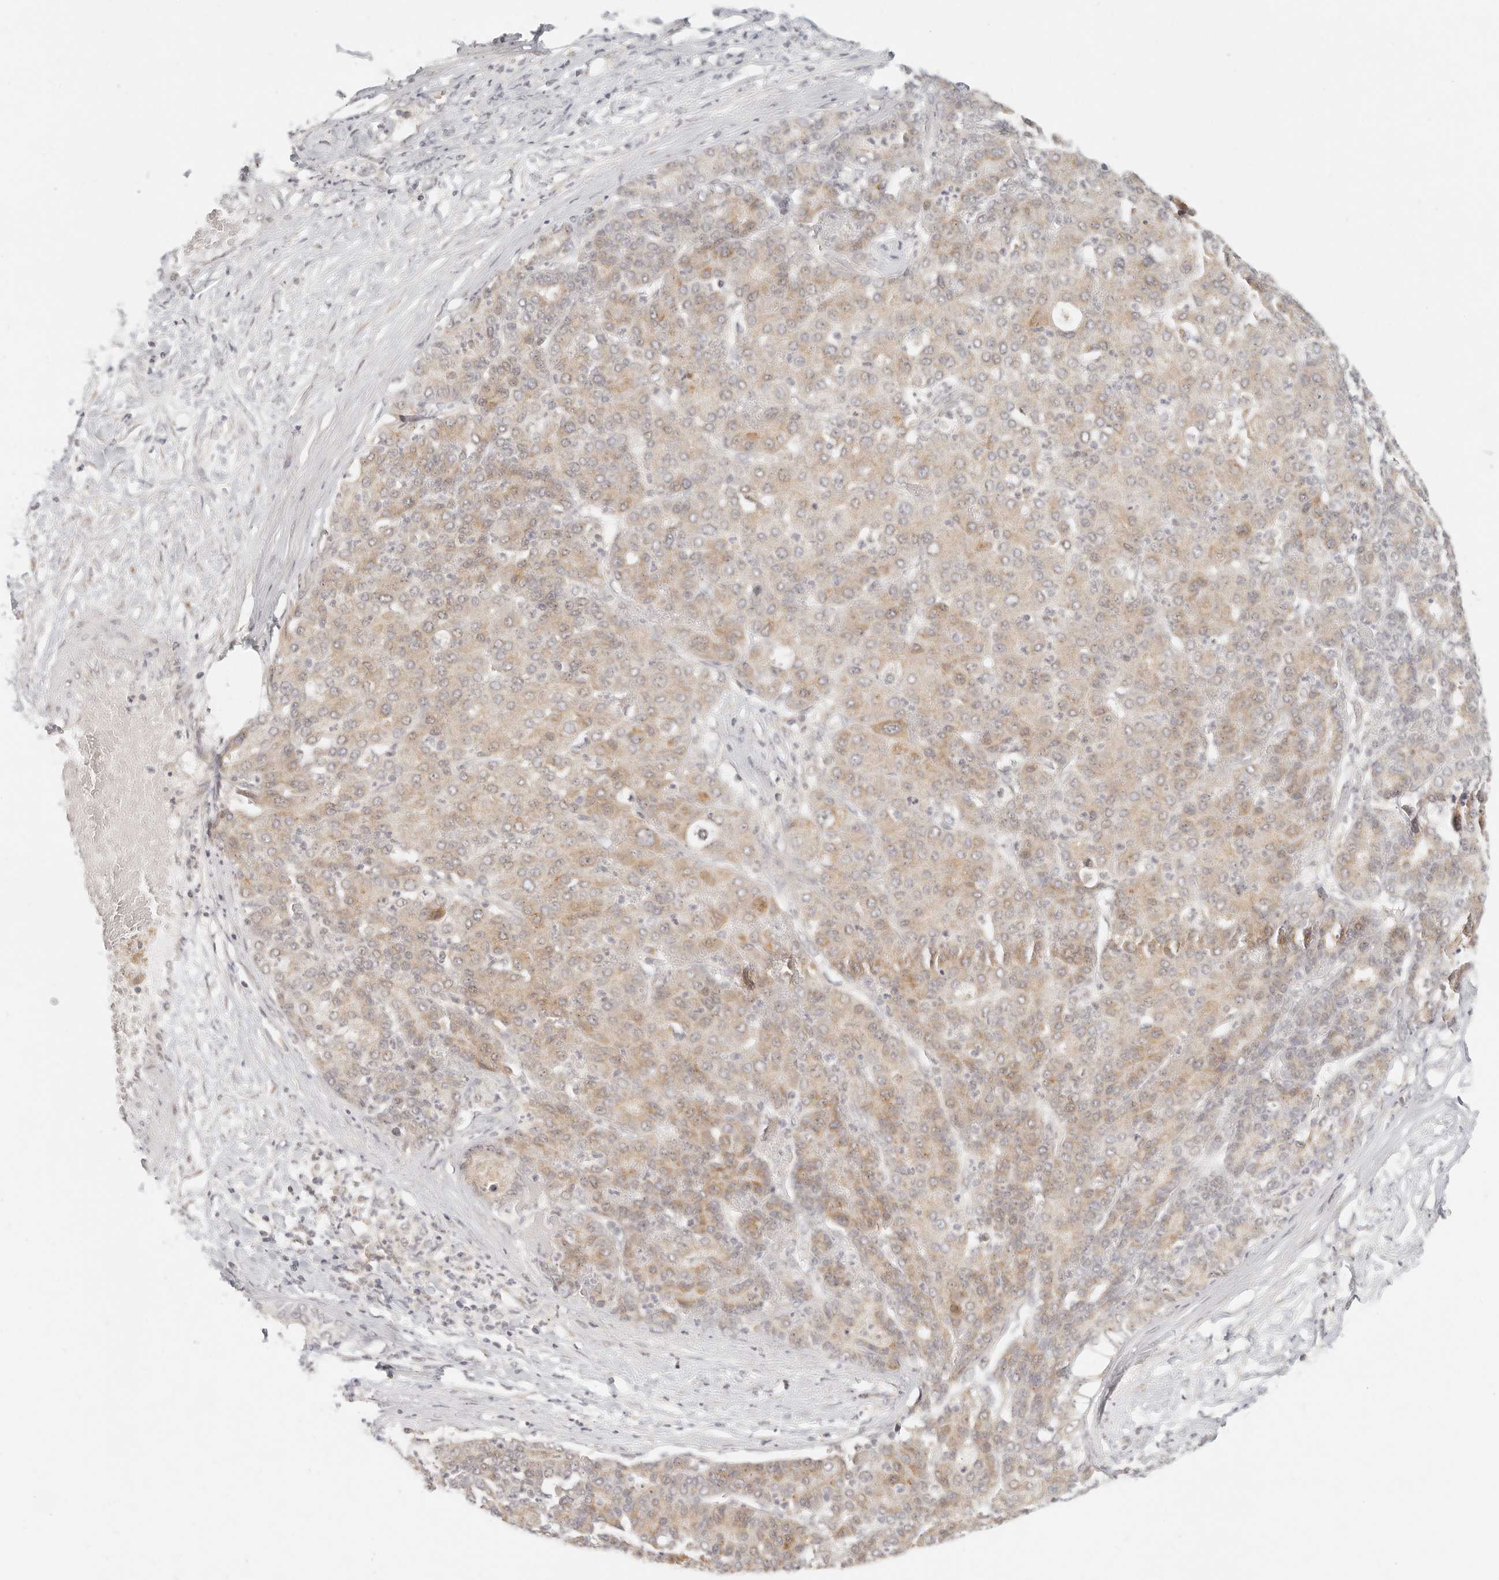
{"staining": {"intensity": "moderate", "quantity": ">75%", "location": "cytoplasmic/membranous"}, "tissue": "liver cancer", "cell_type": "Tumor cells", "image_type": "cancer", "snomed": [{"axis": "morphology", "description": "Carcinoma, Hepatocellular, NOS"}, {"axis": "topography", "description": "Liver"}], "caption": "Protein expression by immunohistochemistry demonstrates moderate cytoplasmic/membranous positivity in about >75% of tumor cells in liver cancer (hepatocellular carcinoma).", "gene": "INTS11", "patient": {"sex": "male", "age": 65}}